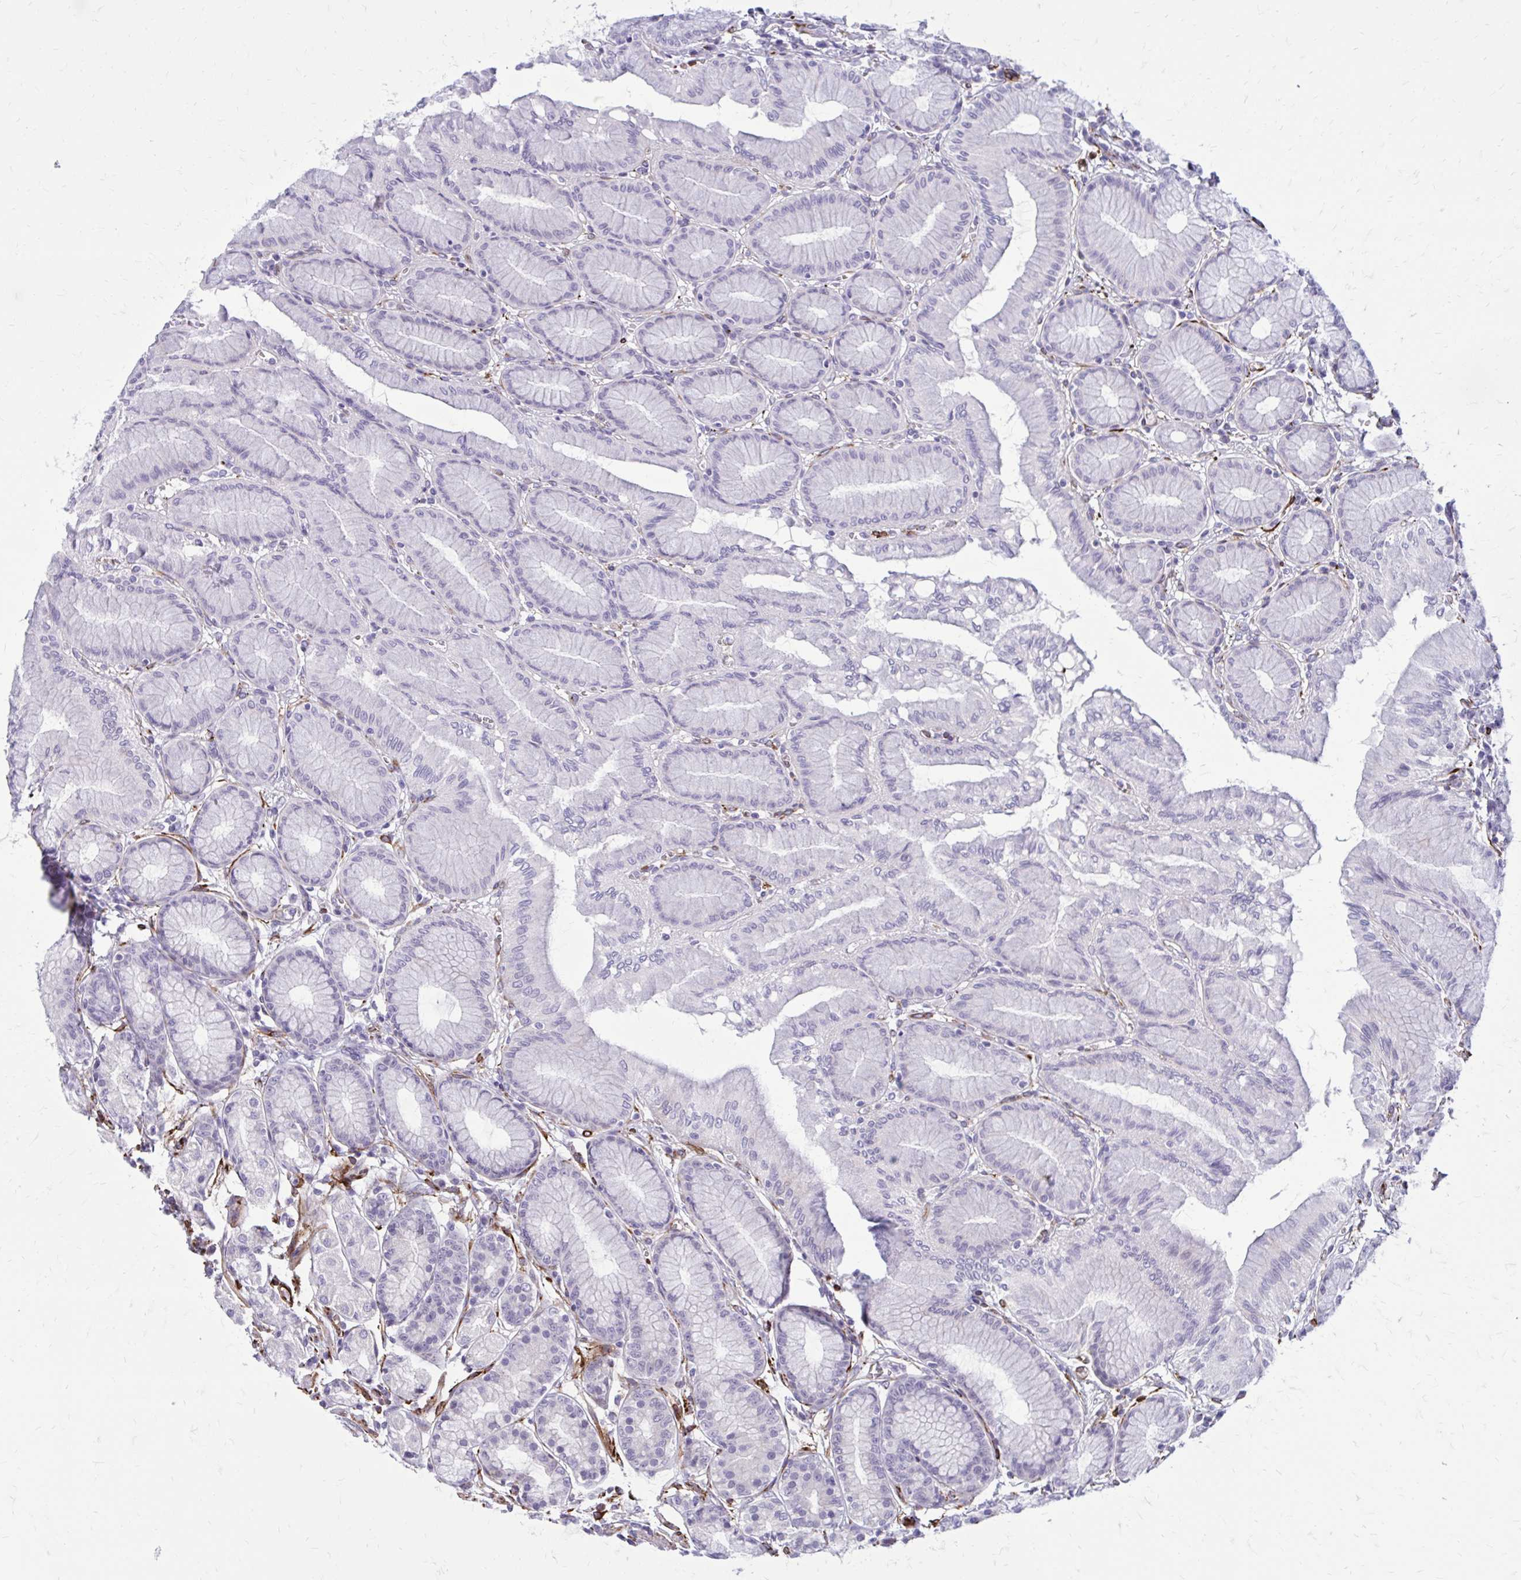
{"staining": {"intensity": "negative", "quantity": "none", "location": "none"}, "tissue": "stomach", "cell_type": "Glandular cells", "image_type": "normal", "snomed": [{"axis": "morphology", "description": "Normal tissue, NOS"}, {"axis": "topography", "description": "Stomach"}, {"axis": "topography", "description": "Stomach, lower"}], "caption": "This is a photomicrograph of immunohistochemistry staining of unremarkable stomach, which shows no positivity in glandular cells. (Brightfield microscopy of DAB (3,3'-diaminobenzidine) IHC at high magnification).", "gene": "BEND5", "patient": {"sex": "male", "age": 76}}